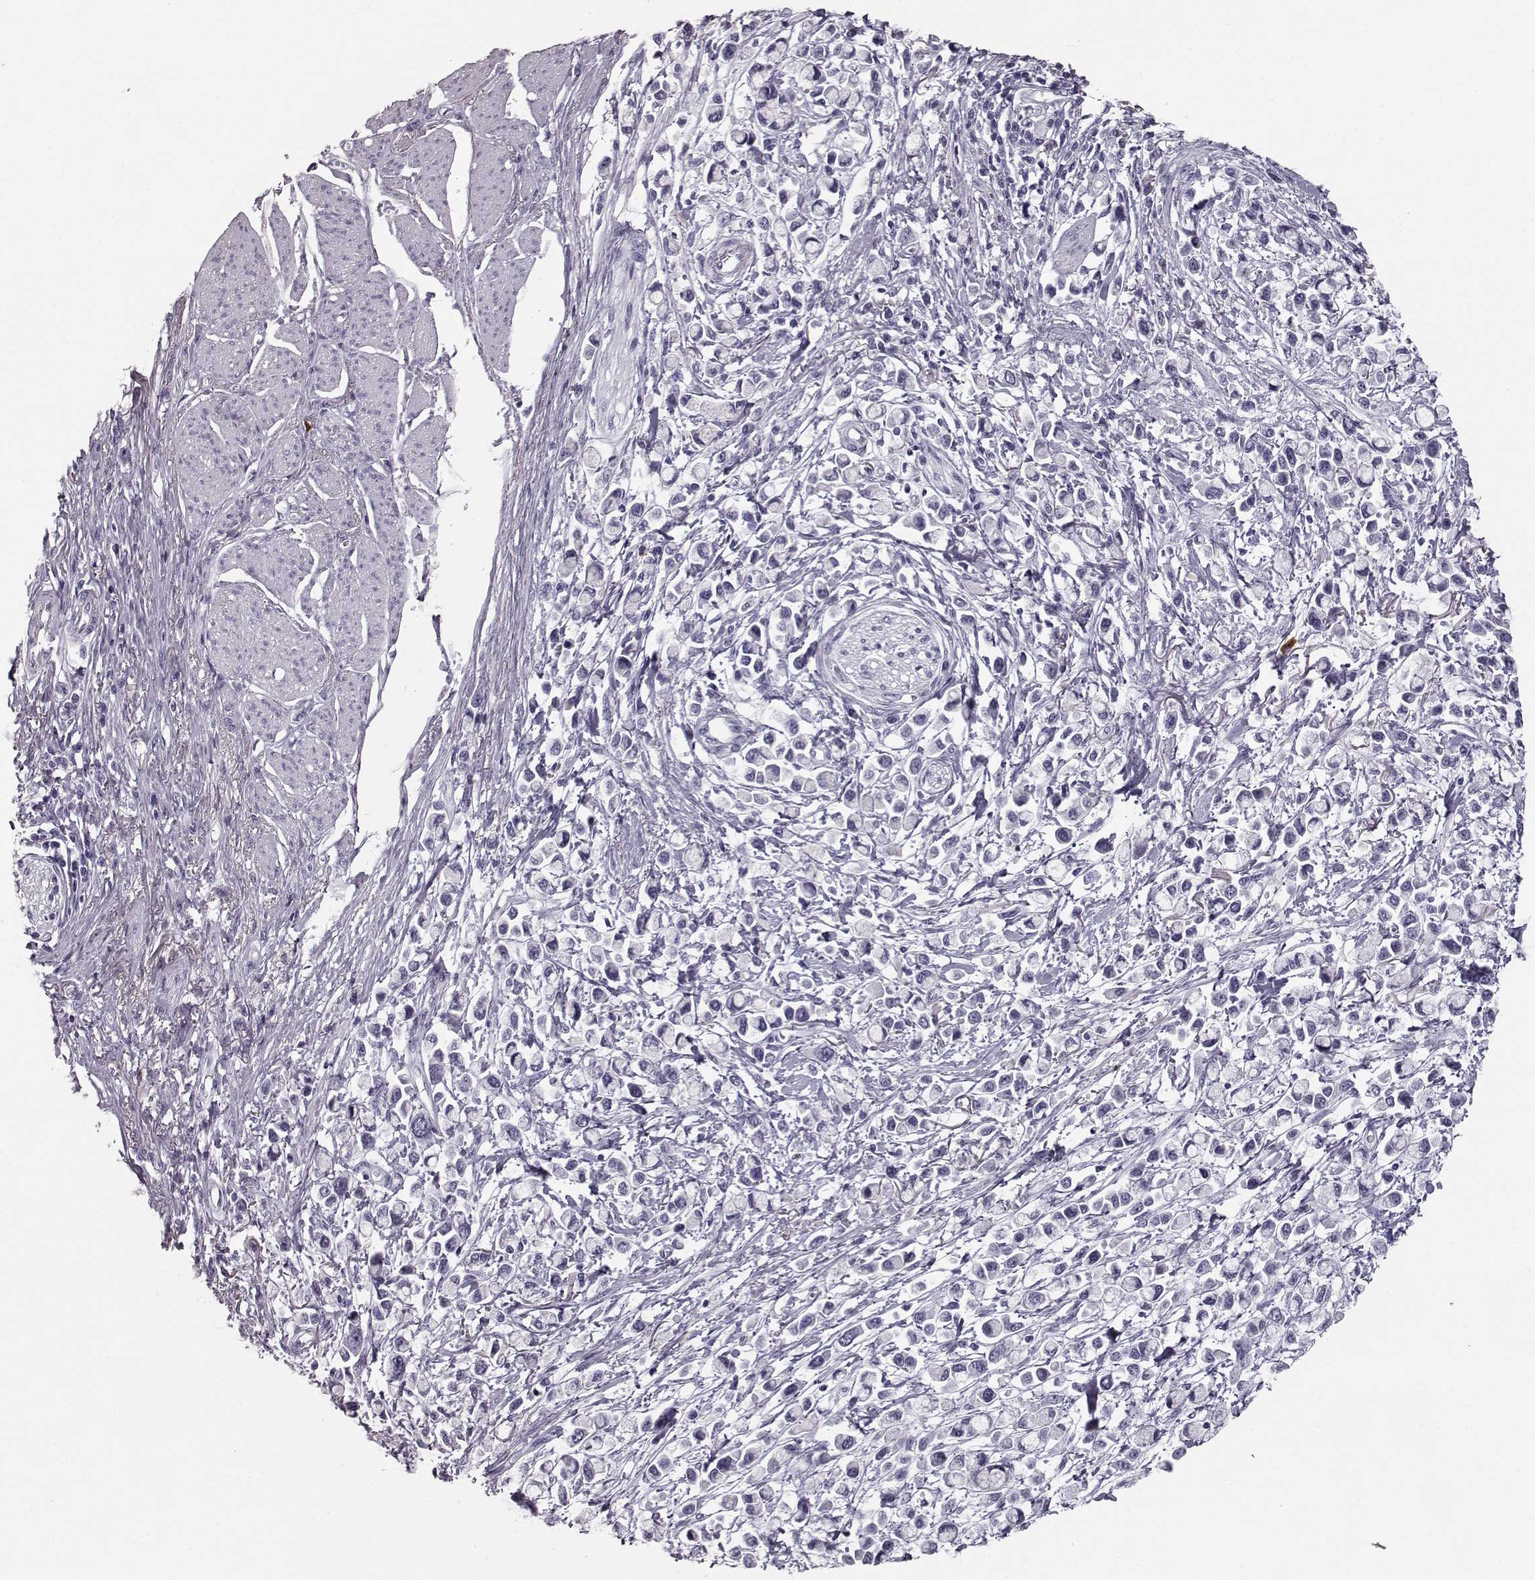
{"staining": {"intensity": "negative", "quantity": "none", "location": "none"}, "tissue": "stomach cancer", "cell_type": "Tumor cells", "image_type": "cancer", "snomed": [{"axis": "morphology", "description": "Adenocarcinoma, NOS"}, {"axis": "topography", "description": "Stomach"}], "caption": "High magnification brightfield microscopy of stomach cancer stained with DAB (3,3'-diaminobenzidine) (brown) and counterstained with hematoxylin (blue): tumor cells show no significant positivity. (Brightfield microscopy of DAB (3,3'-diaminobenzidine) immunohistochemistry (IHC) at high magnification).", "gene": "CCL19", "patient": {"sex": "female", "age": 81}}